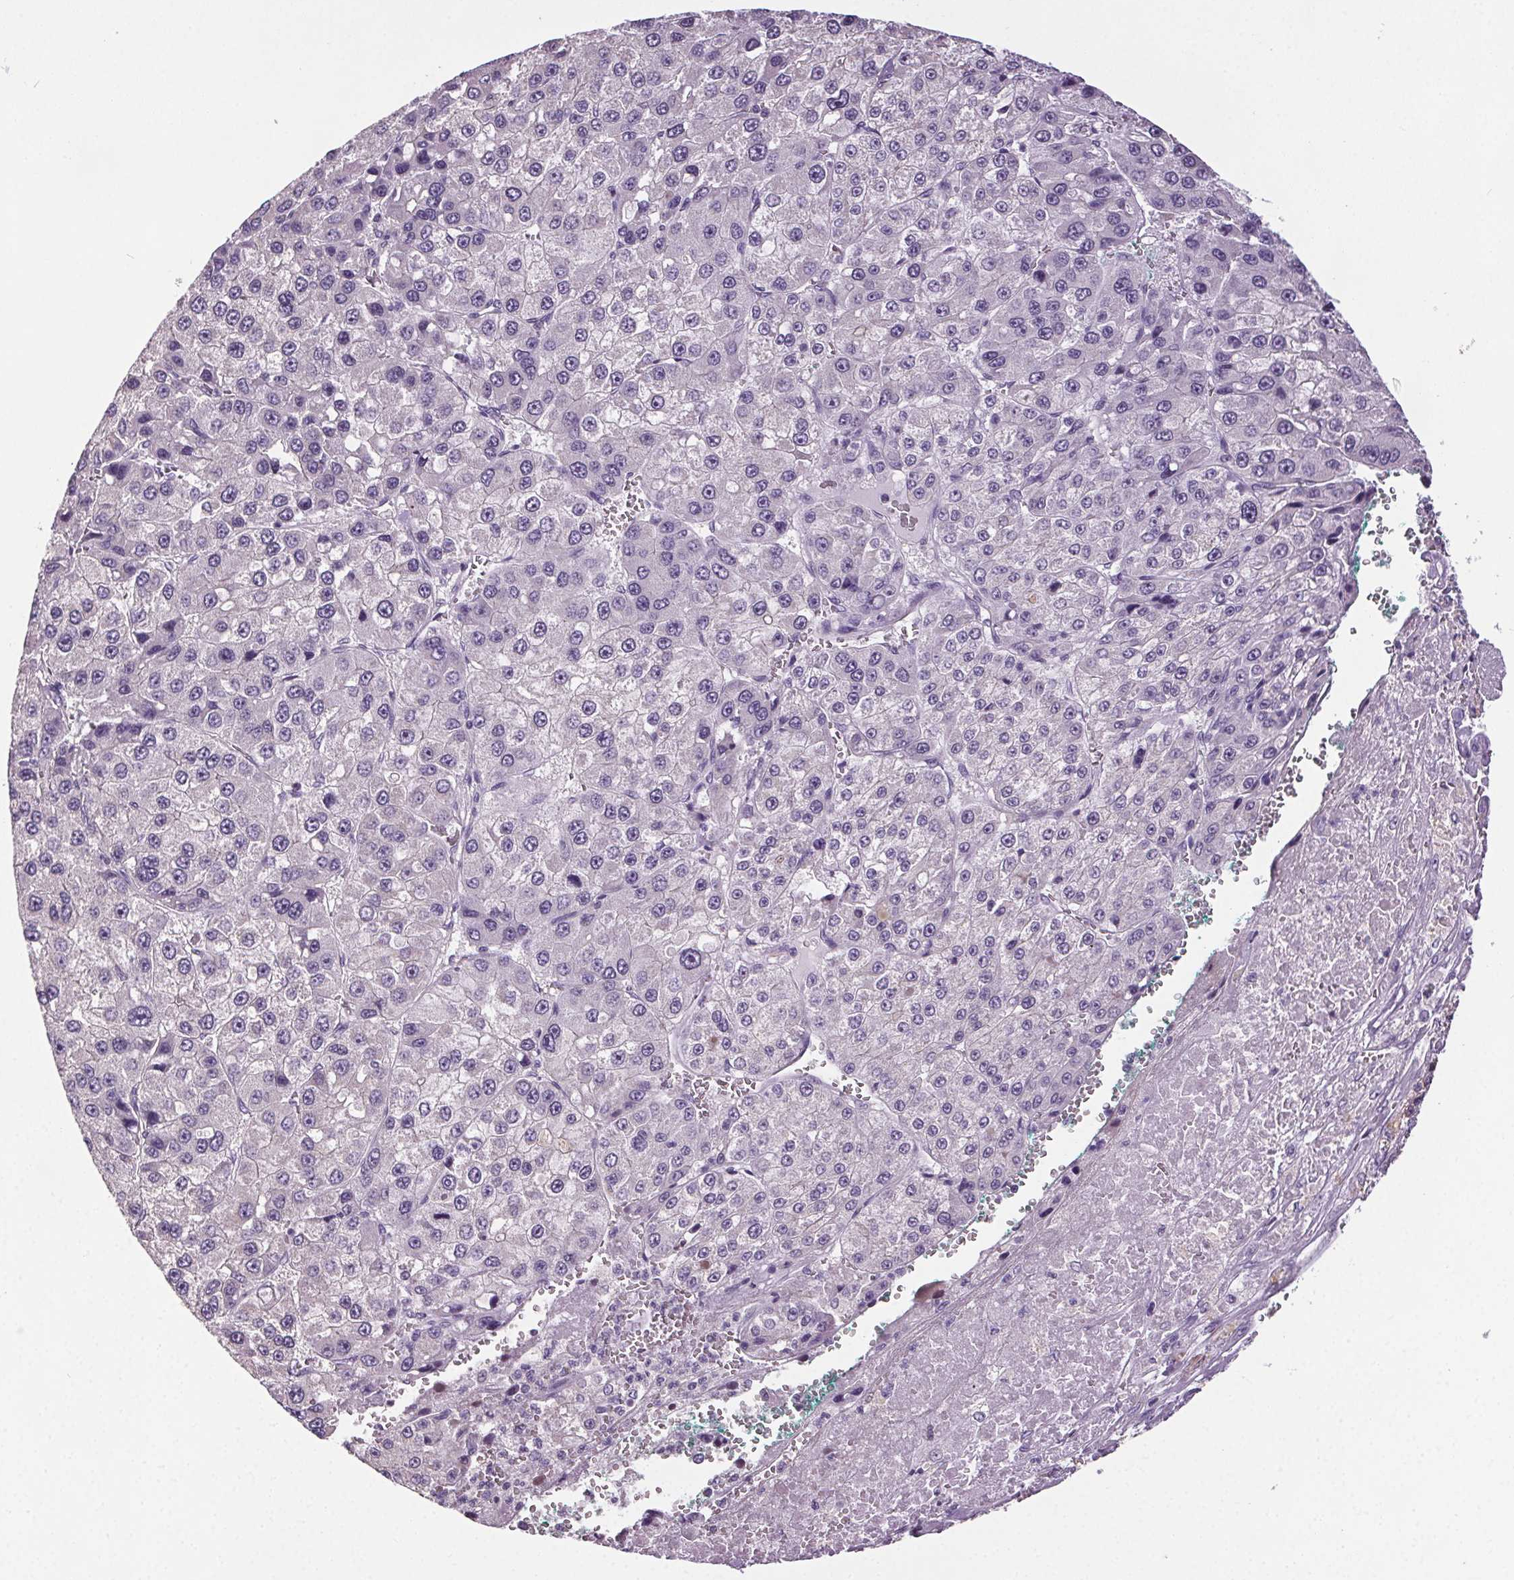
{"staining": {"intensity": "negative", "quantity": "none", "location": "none"}, "tissue": "liver cancer", "cell_type": "Tumor cells", "image_type": "cancer", "snomed": [{"axis": "morphology", "description": "Carcinoma, Hepatocellular, NOS"}, {"axis": "topography", "description": "Liver"}], "caption": "The IHC photomicrograph has no significant positivity in tumor cells of hepatocellular carcinoma (liver) tissue.", "gene": "GPIHBP1", "patient": {"sex": "female", "age": 73}}